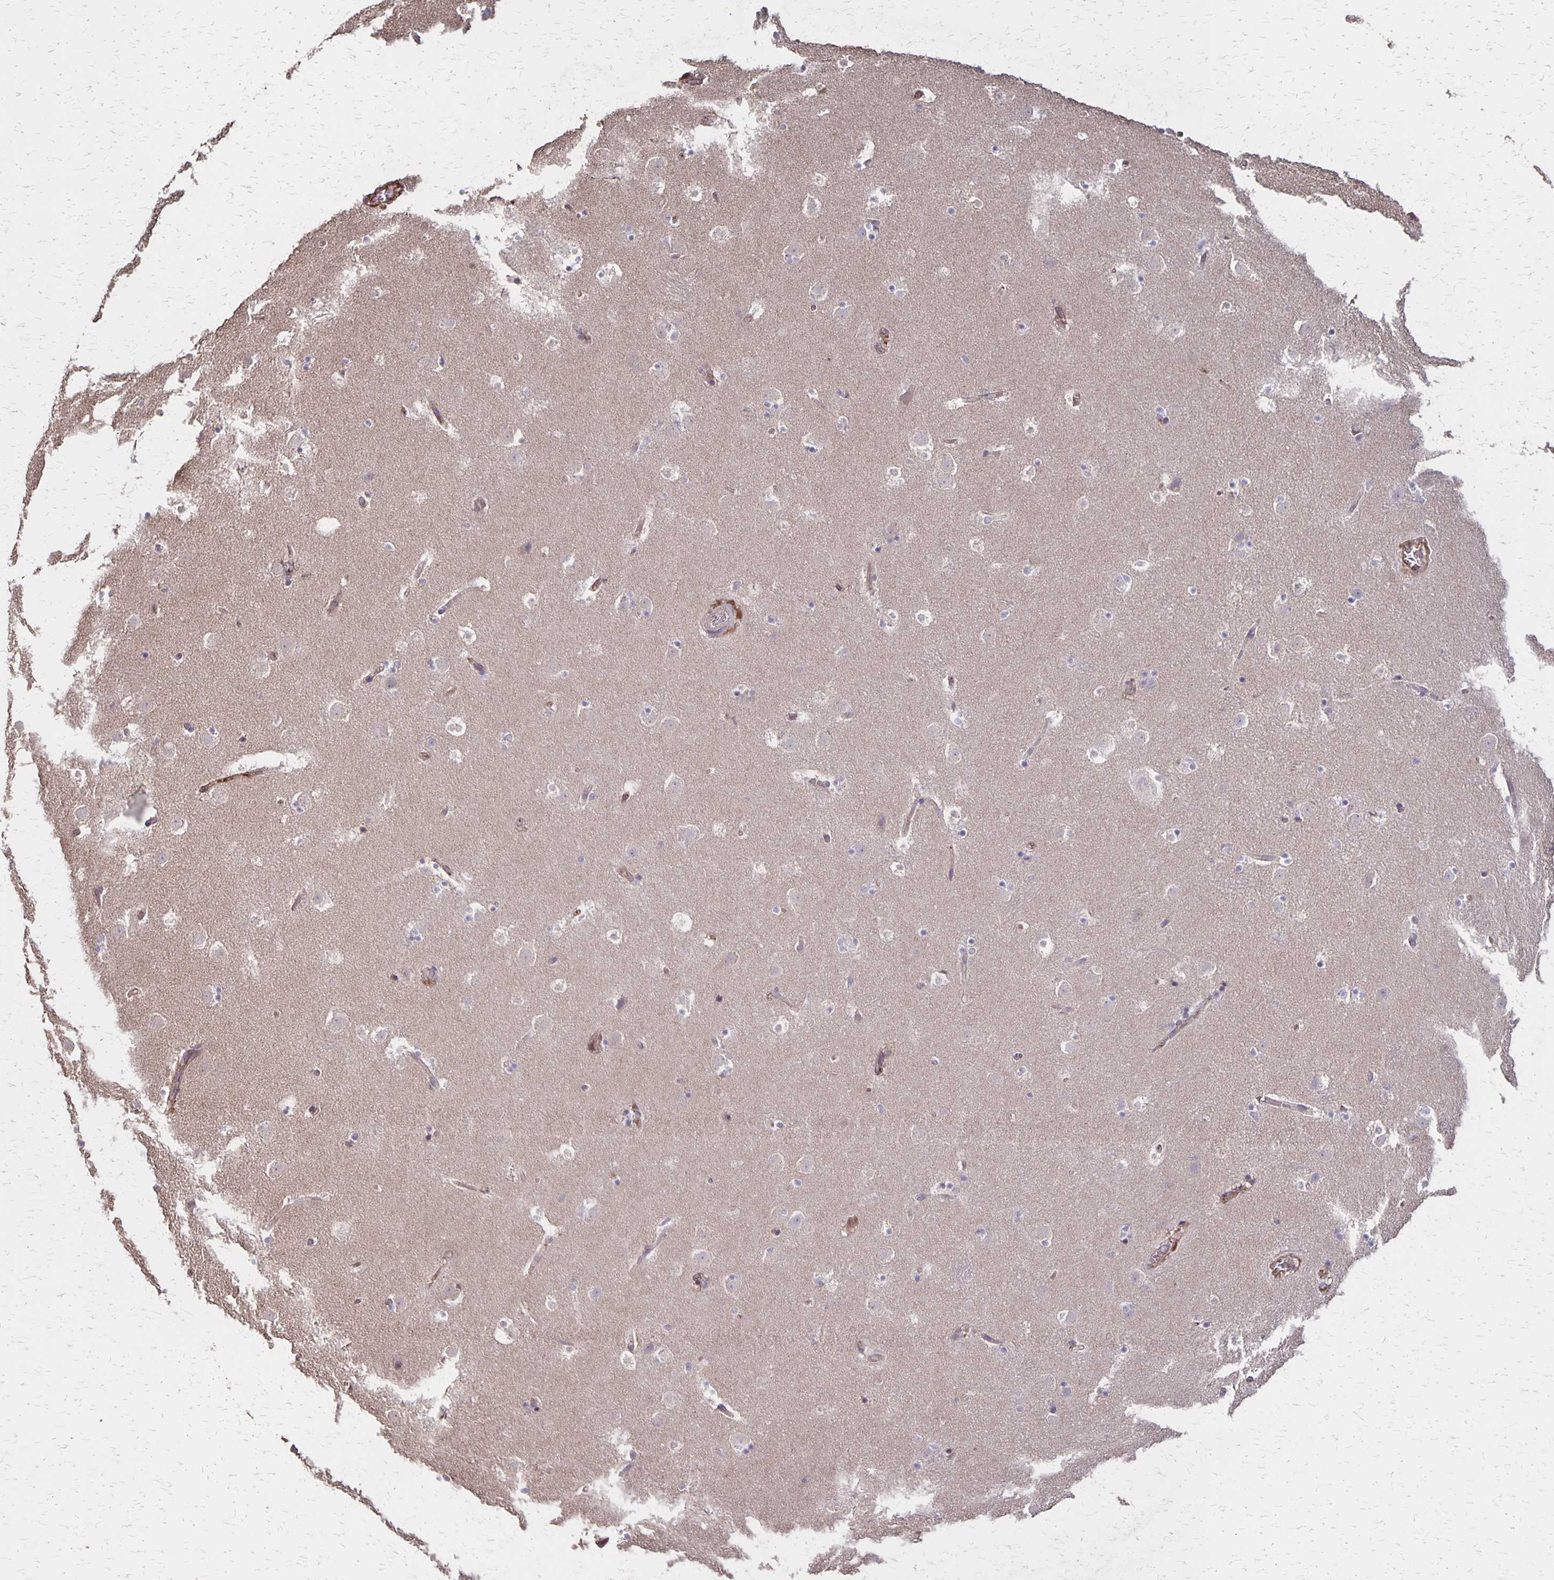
{"staining": {"intensity": "negative", "quantity": "none", "location": "none"}, "tissue": "caudate", "cell_type": "Glial cells", "image_type": "normal", "snomed": [{"axis": "morphology", "description": "Normal tissue, NOS"}, {"axis": "topography", "description": "Lateral ventricle wall"}], "caption": "IHC of unremarkable human caudate demonstrates no expression in glial cells.", "gene": "PROM2", "patient": {"sex": "male", "age": 37}}